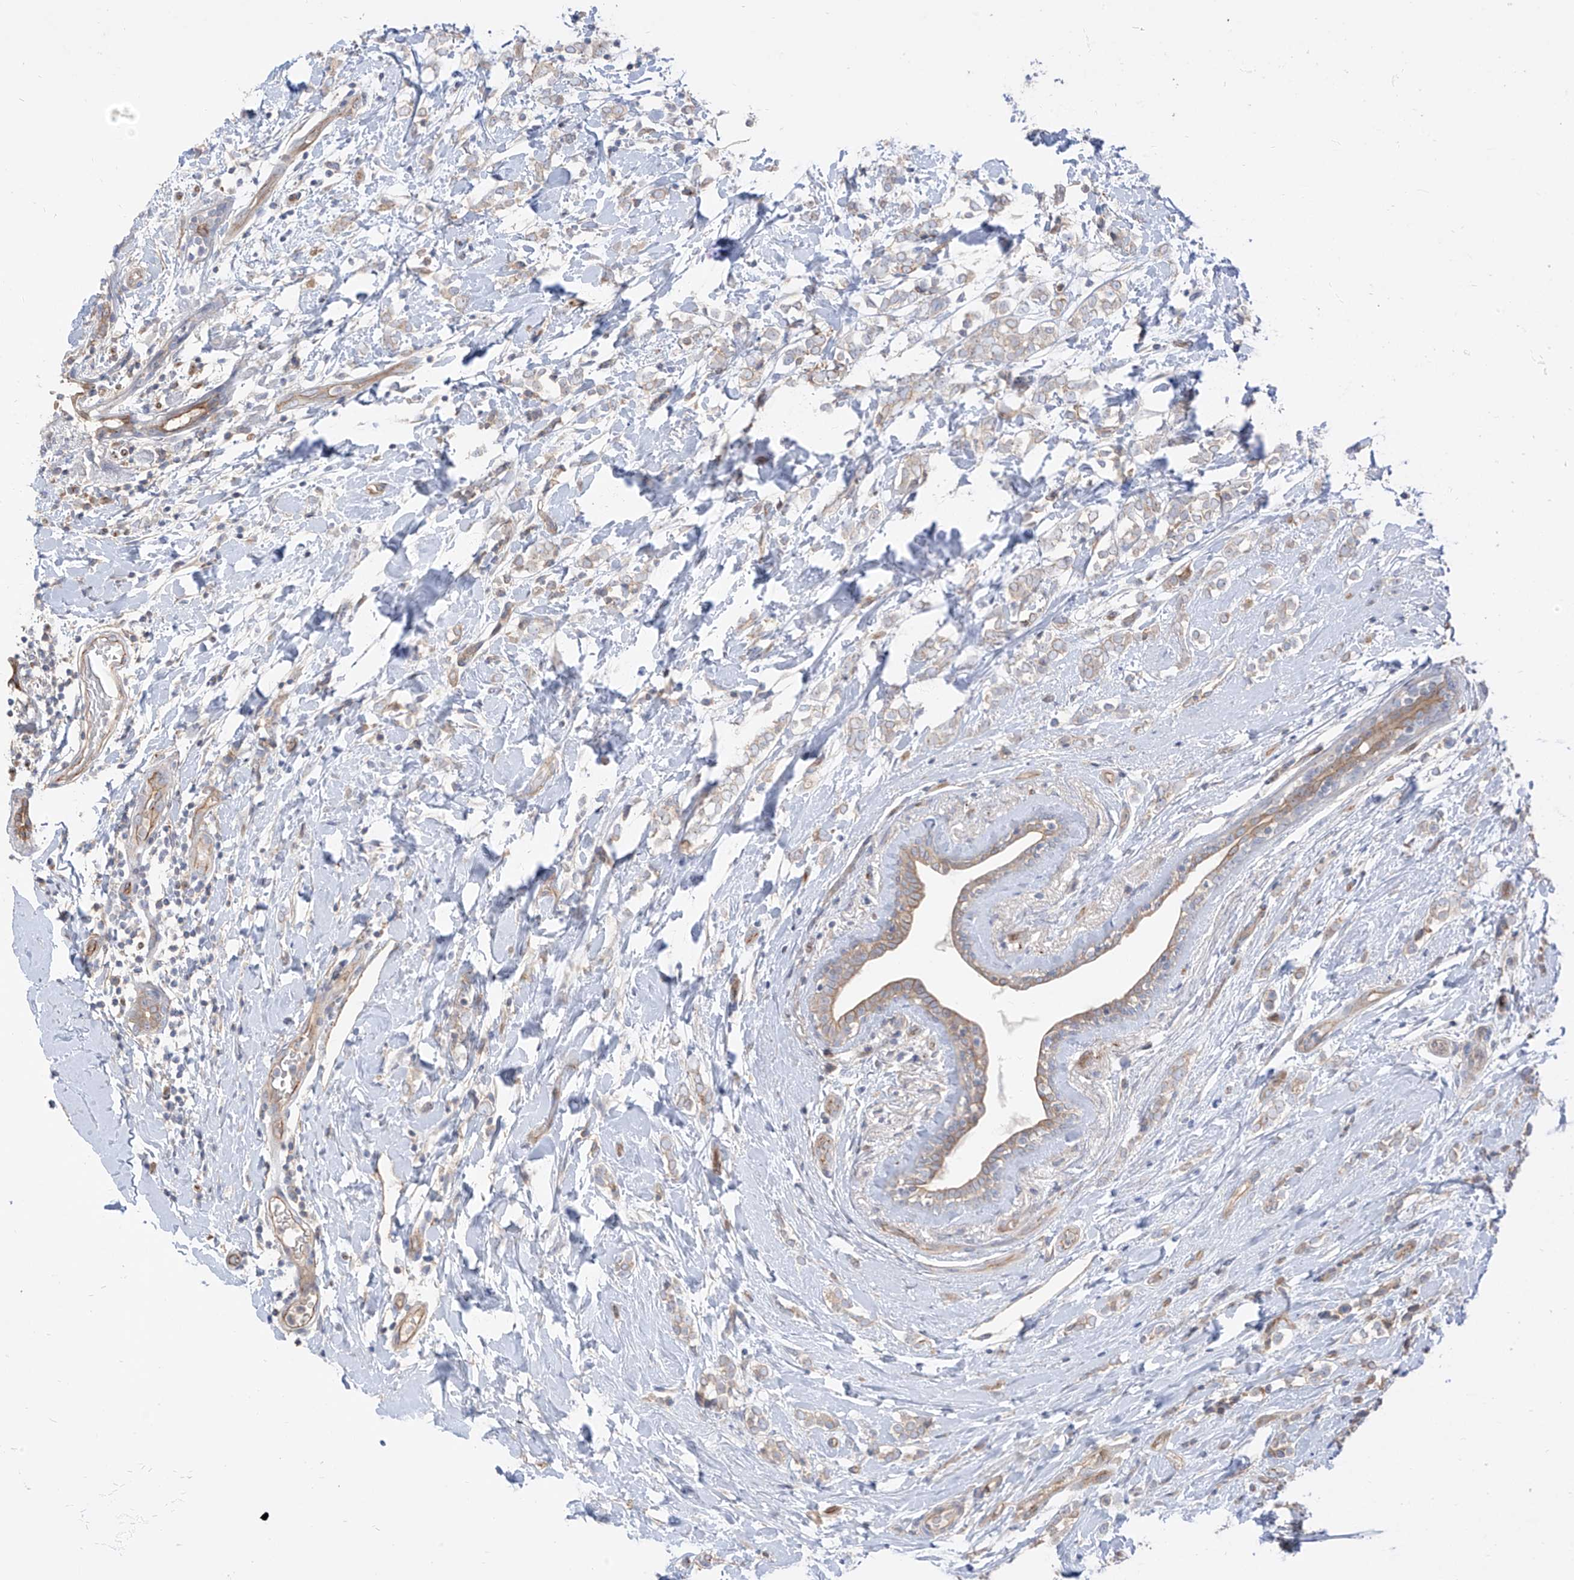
{"staining": {"intensity": "weak", "quantity": "25%-75%", "location": "cytoplasmic/membranous"}, "tissue": "breast cancer", "cell_type": "Tumor cells", "image_type": "cancer", "snomed": [{"axis": "morphology", "description": "Normal tissue, NOS"}, {"axis": "morphology", "description": "Lobular carcinoma"}, {"axis": "topography", "description": "Breast"}], "caption": "Protein expression by immunohistochemistry (IHC) demonstrates weak cytoplasmic/membranous staining in about 25%-75% of tumor cells in breast cancer.", "gene": "EPHX4", "patient": {"sex": "female", "age": 47}}